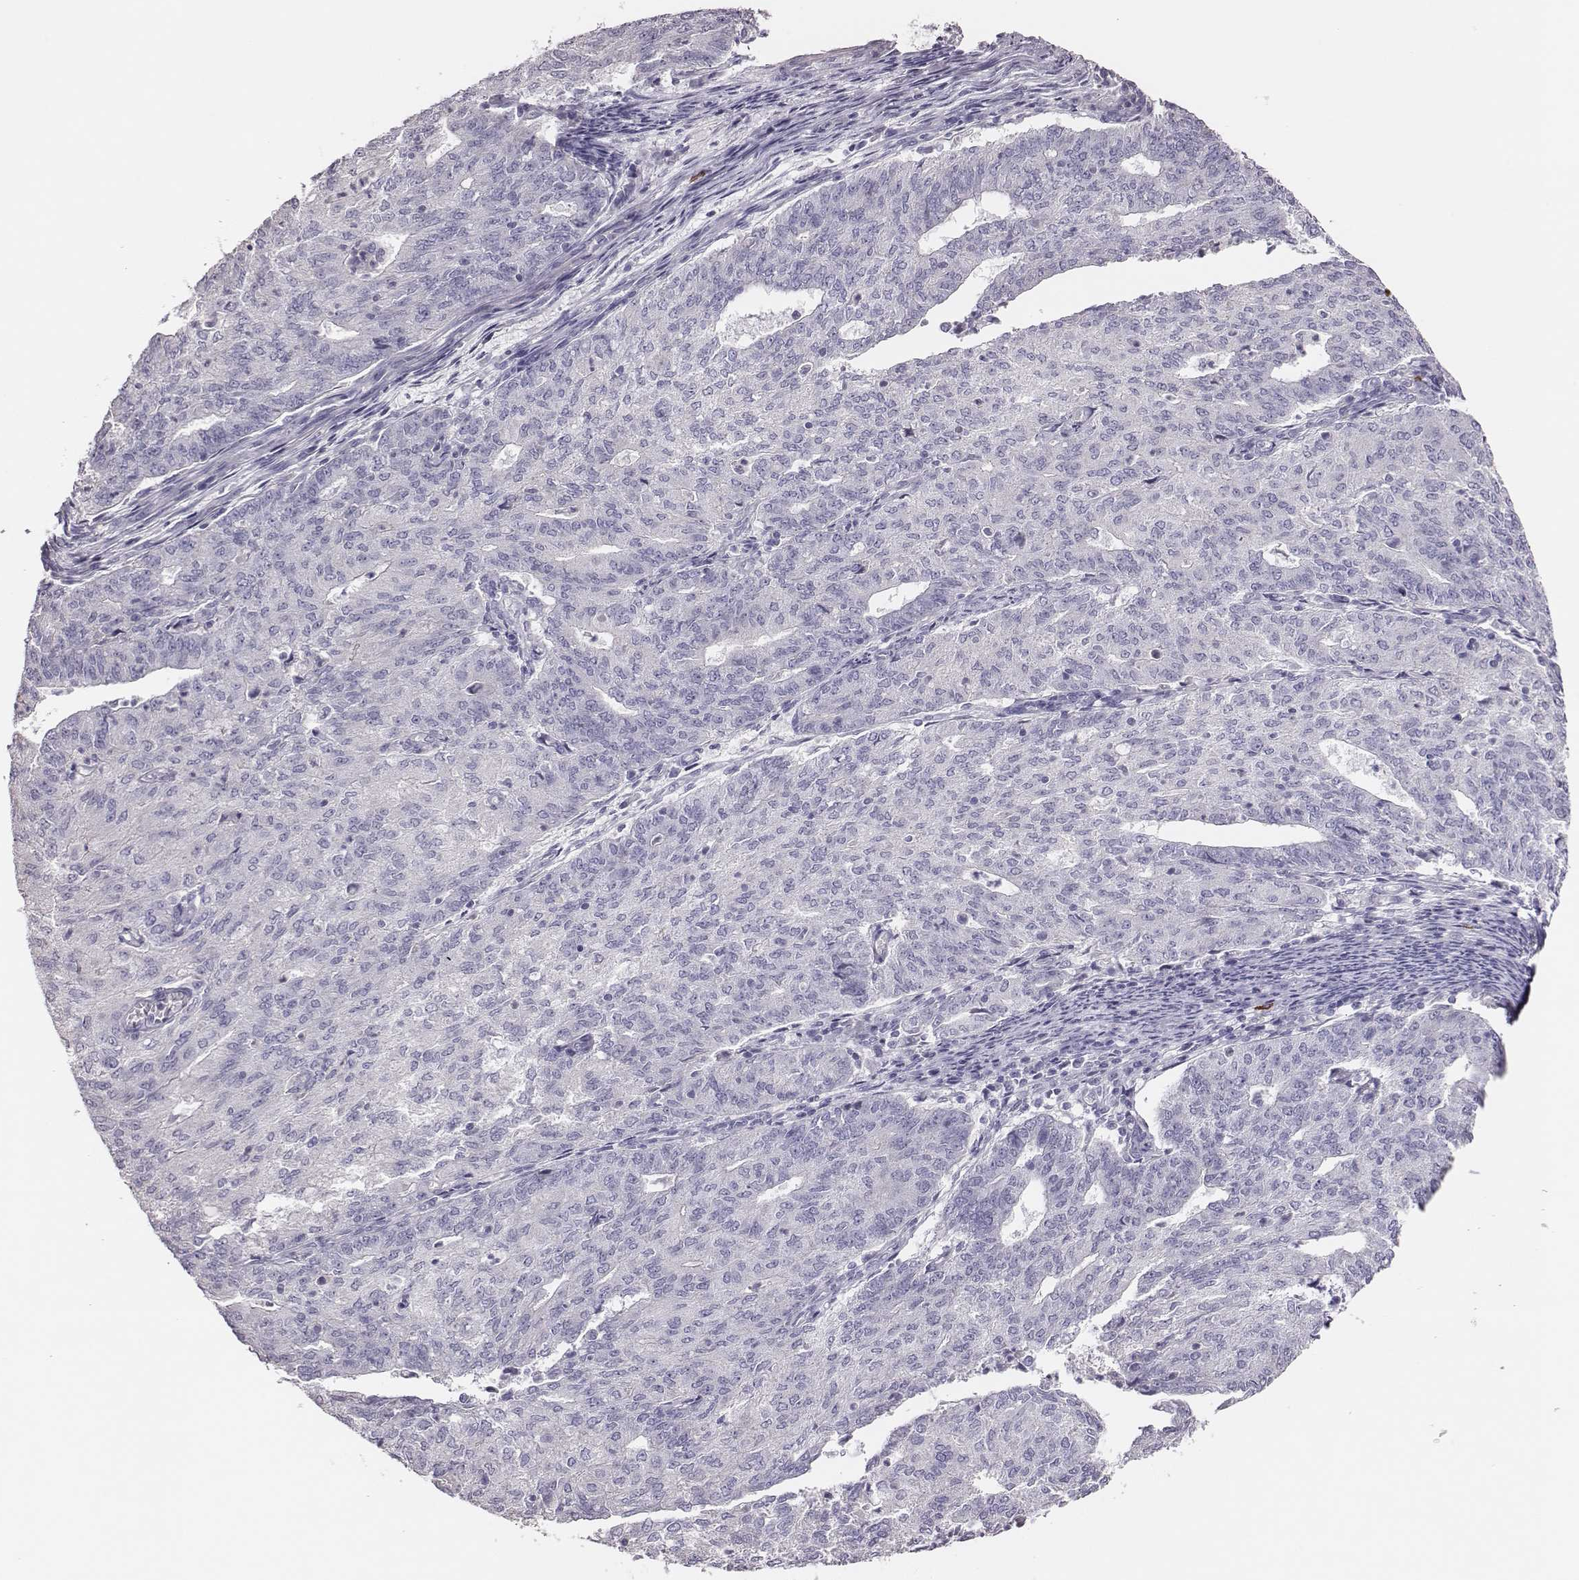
{"staining": {"intensity": "negative", "quantity": "none", "location": "none"}, "tissue": "endometrial cancer", "cell_type": "Tumor cells", "image_type": "cancer", "snomed": [{"axis": "morphology", "description": "Adenocarcinoma, NOS"}, {"axis": "topography", "description": "Endometrium"}], "caption": "High magnification brightfield microscopy of adenocarcinoma (endometrial) stained with DAB (3,3'-diaminobenzidine) (brown) and counterstained with hematoxylin (blue): tumor cells show no significant staining. (IHC, brightfield microscopy, high magnification).", "gene": "P2RY10", "patient": {"sex": "female", "age": 82}}